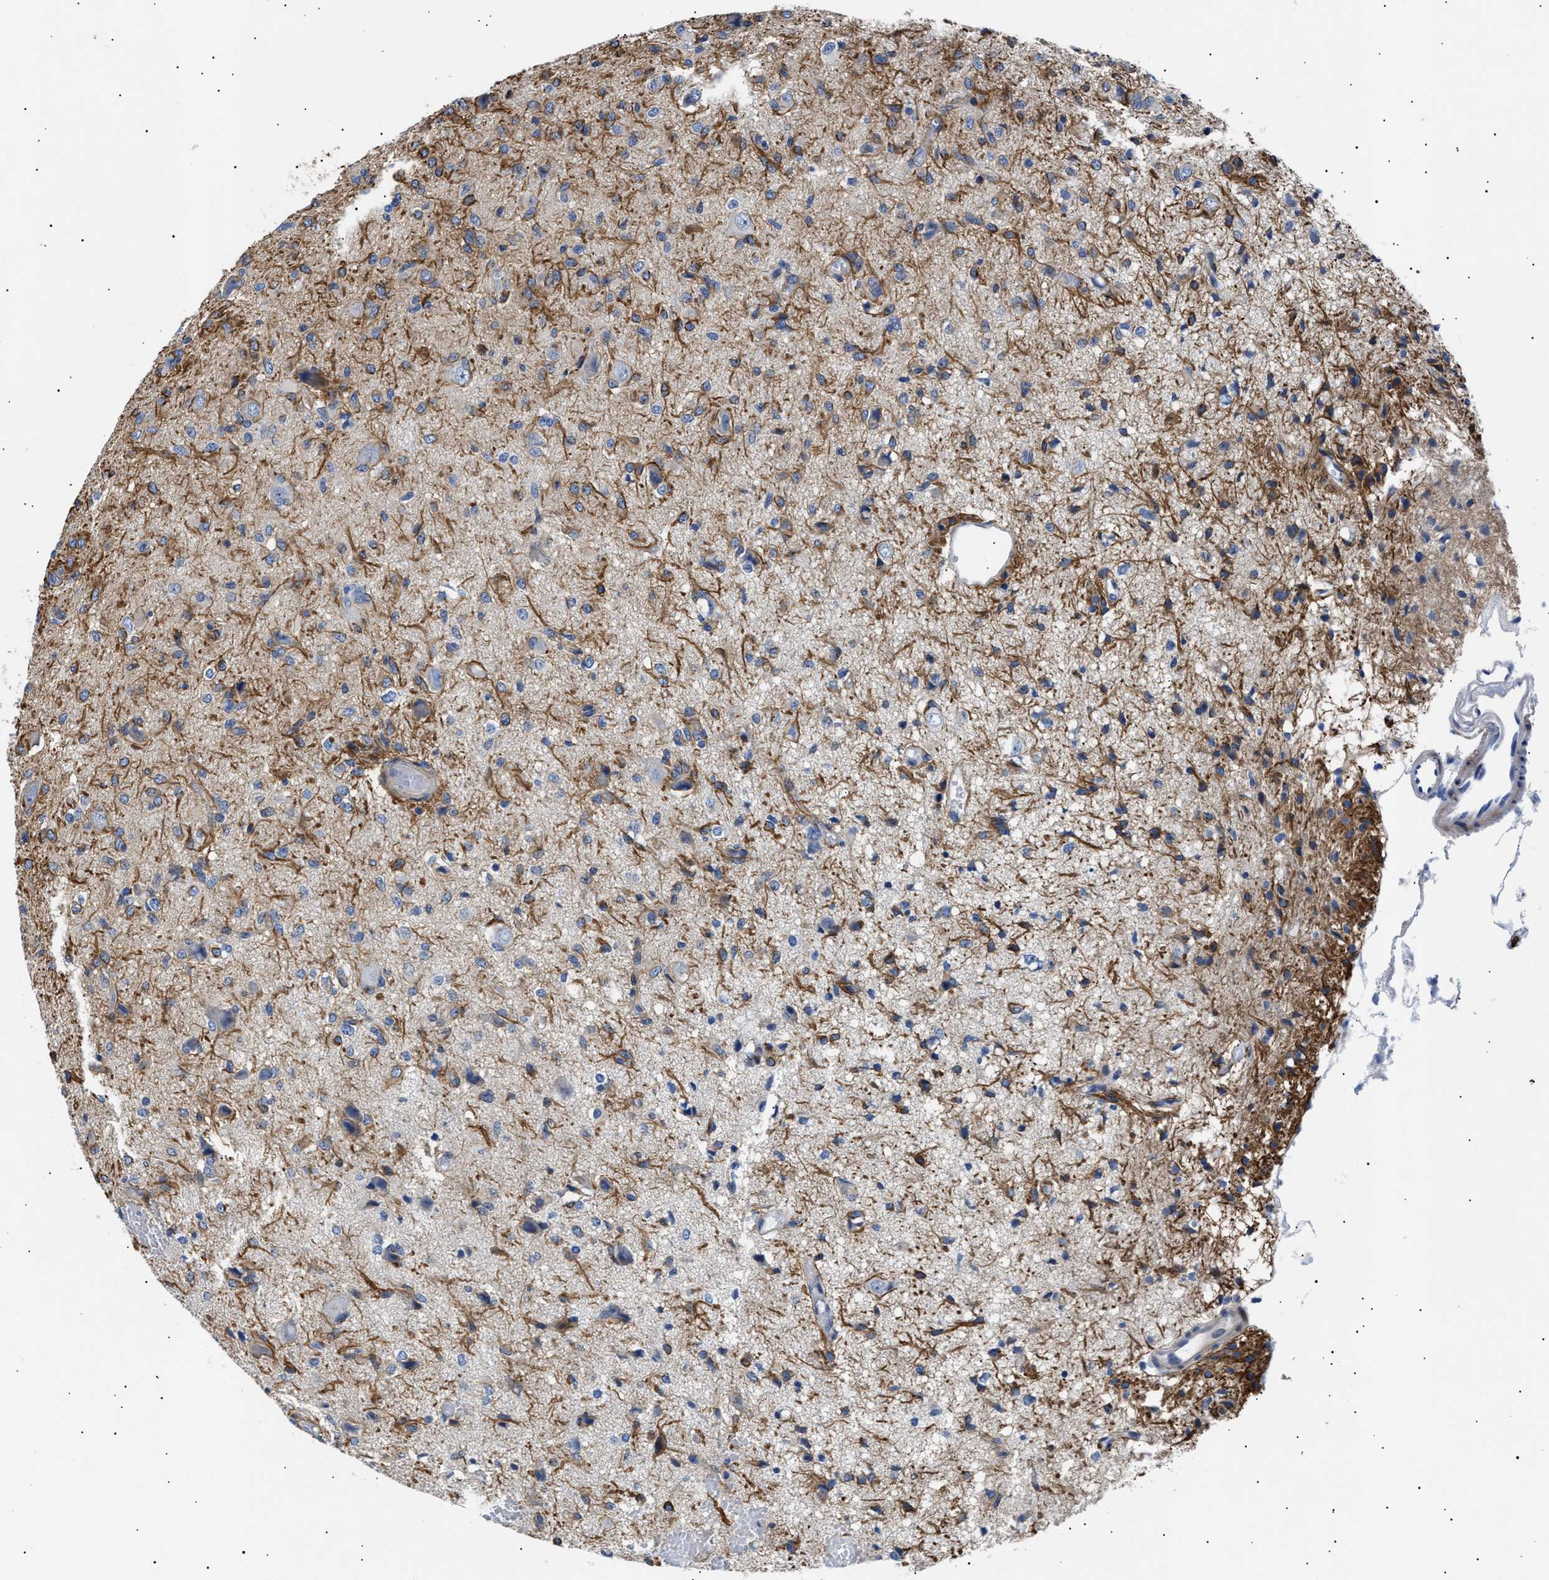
{"staining": {"intensity": "moderate", "quantity": "<25%", "location": "cytoplasmic/membranous"}, "tissue": "glioma", "cell_type": "Tumor cells", "image_type": "cancer", "snomed": [{"axis": "morphology", "description": "Glioma, malignant, High grade"}, {"axis": "topography", "description": "Brain"}], "caption": "This is a micrograph of IHC staining of high-grade glioma (malignant), which shows moderate expression in the cytoplasmic/membranous of tumor cells.", "gene": "HEMGN", "patient": {"sex": "female", "age": 59}}